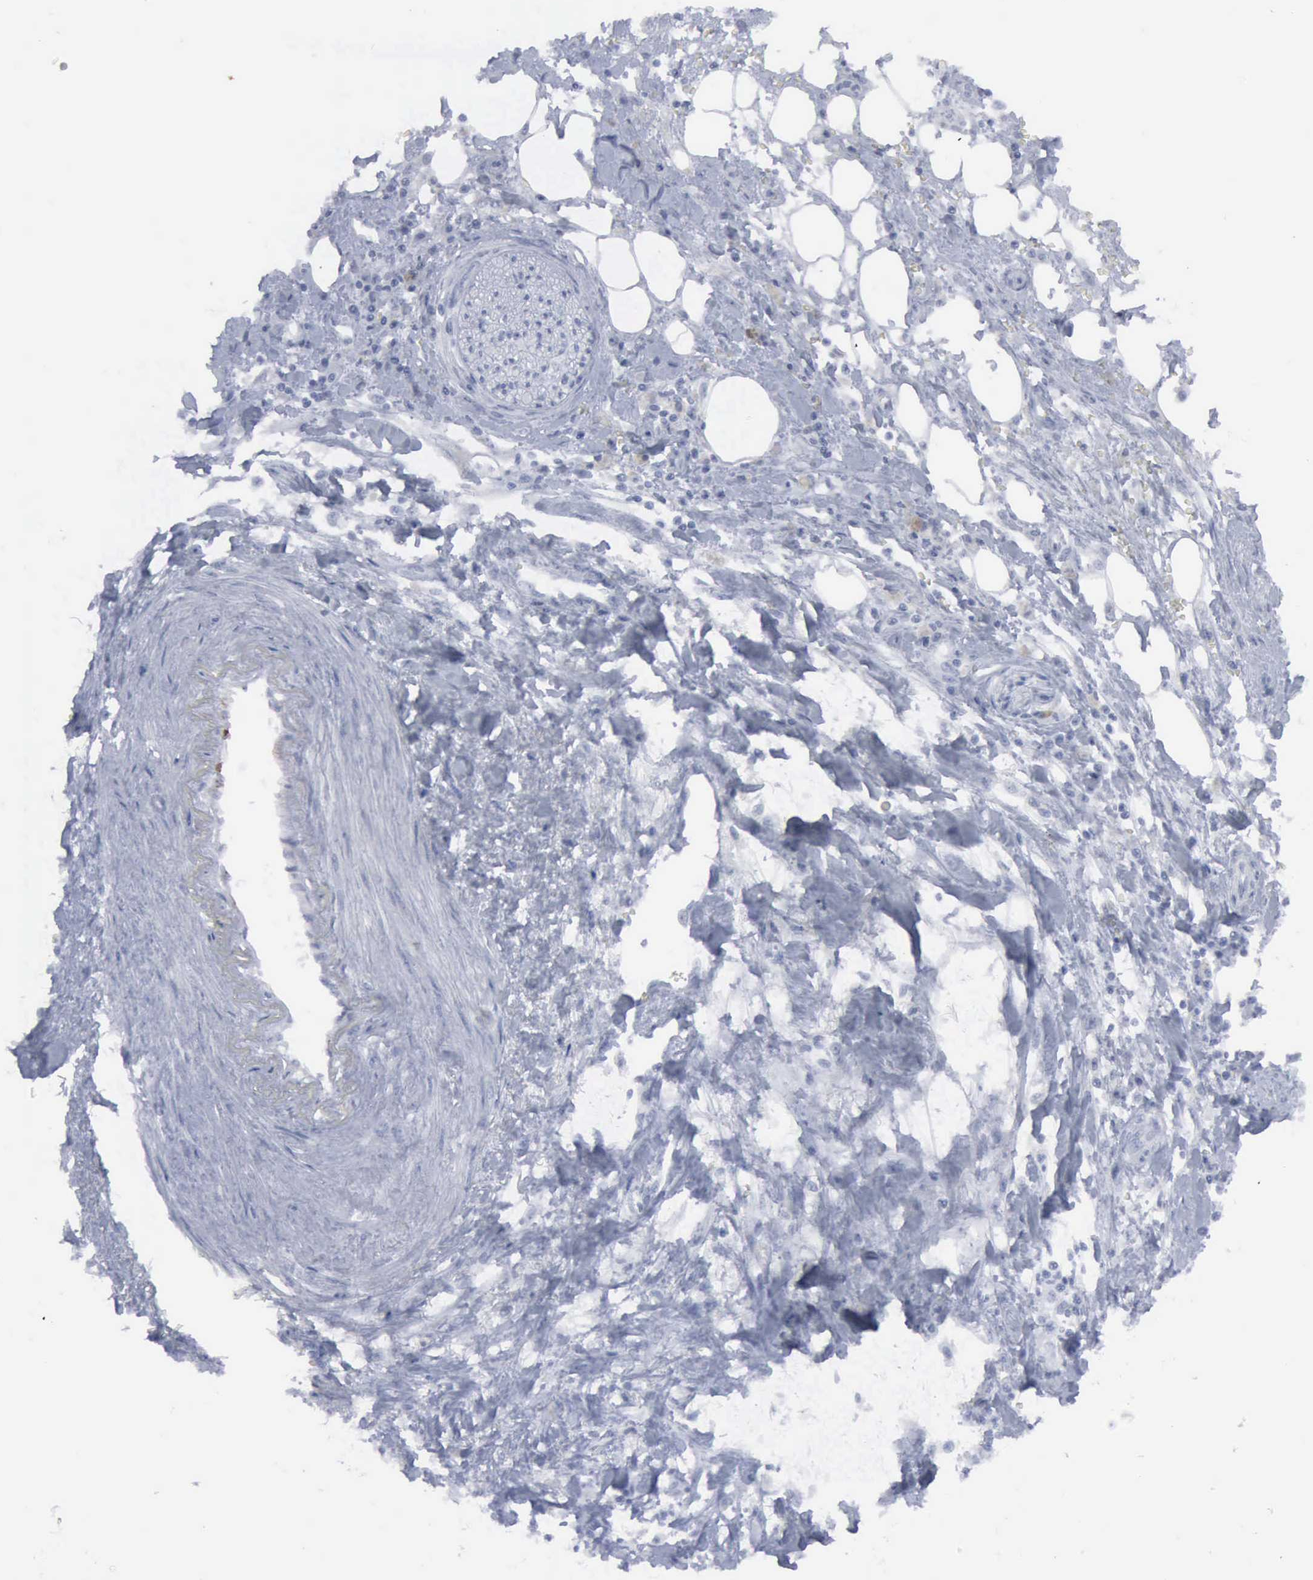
{"staining": {"intensity": "negative", "quantity": "none", "location": "none"}, "tissue": "pancreatic cancer", "cell_type": "Tumor cells", "image_type": "cancer", "snomed": [{"axis": "morphology", "description": "Adenocarcinoma, NOS"}, {"axis": "topography", "description": "Pancreas"}], "caption": "Tumor cells are negative for protein expression in human adenocarcinoma (pancreatic).", "gene": "VCAM1", "patient": {"sex": "female", "age": 70}}